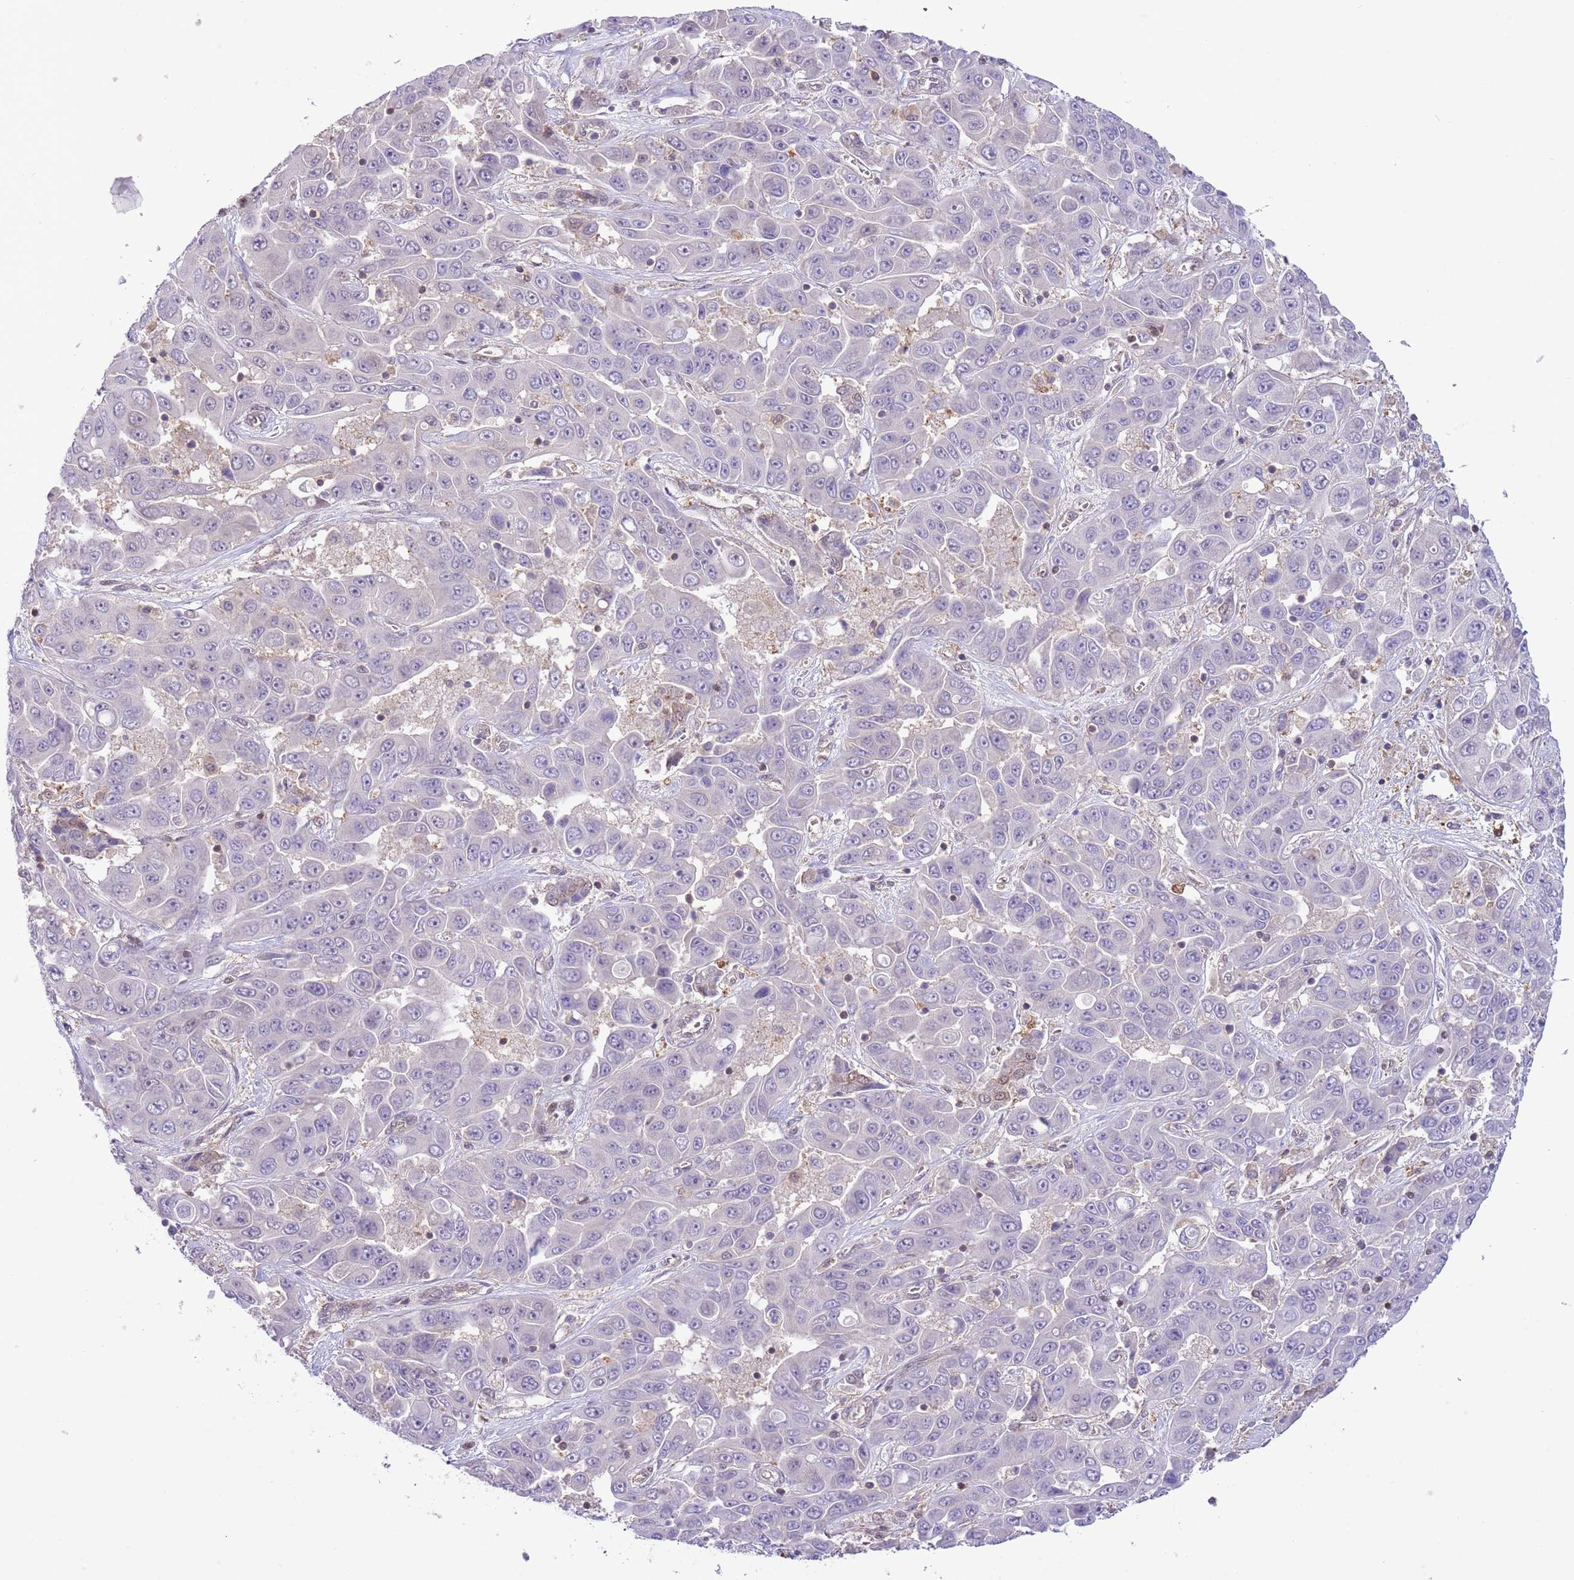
{"staining": {"intensity": "negative", "quantity": "none", "location": "none"}, "tissue": "liver cancer", "cell_type": "Tumor cells", "image_type": "cancer", "snomed": [{"axis": "morphology", "description": "Cholangiocarcinoma"}, {"axis": "topography", "description": "Liver"}], "caption": "Liver cancer was stained to show a protein in brown. There is no significant staining in tumor cells. (DAB (3,3'-diaminobenzidine) IHC with hematoxylin counter stain).", "gene": "HDHD2", "patient": {"sex": "female", "age": 52}}